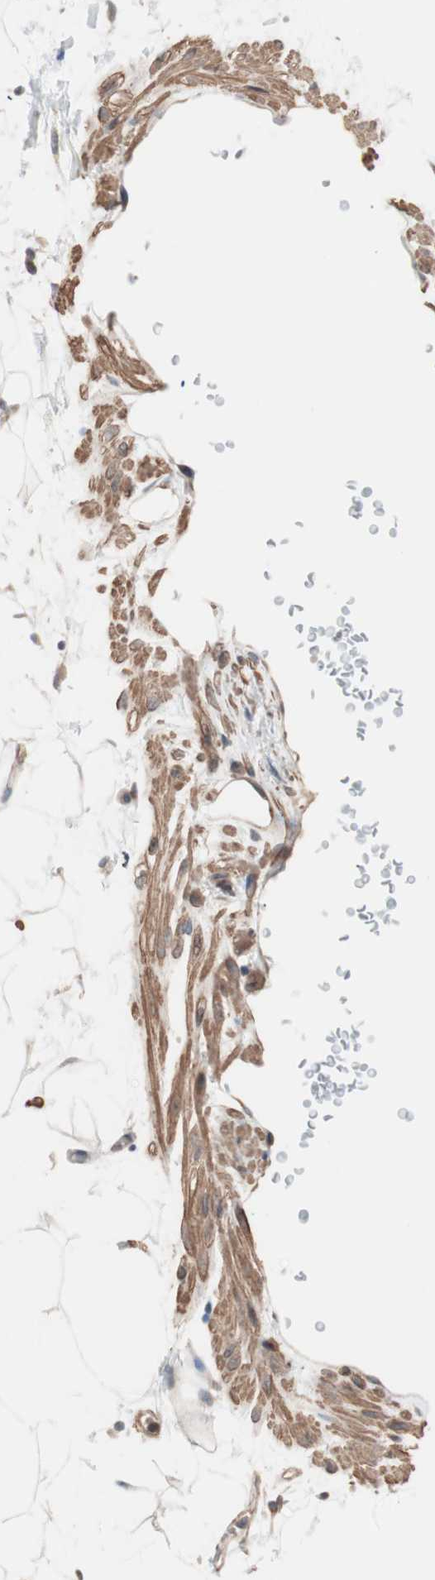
{"staining": {"intensity": "negative", "quantity": "none", "location": "none"}, "tissue": "adipose tissue", "cell_type": "Adipocytes", "image_type": "normal", "snomed": [{"axis": "morphology", "description": "Normal tissue, NOS"}, {"axis": "topography", "description": "Soft tissue"}], "caption": "Adipocytes are negative for brown protein staining in benign adipose tissue. Brightfield microscopy of IHC stained with DAB (brown) and hematoxylin (blue), captured at high magnification.", "gene": "ALG5", "patient": {"sex": "male", "age": 72}}